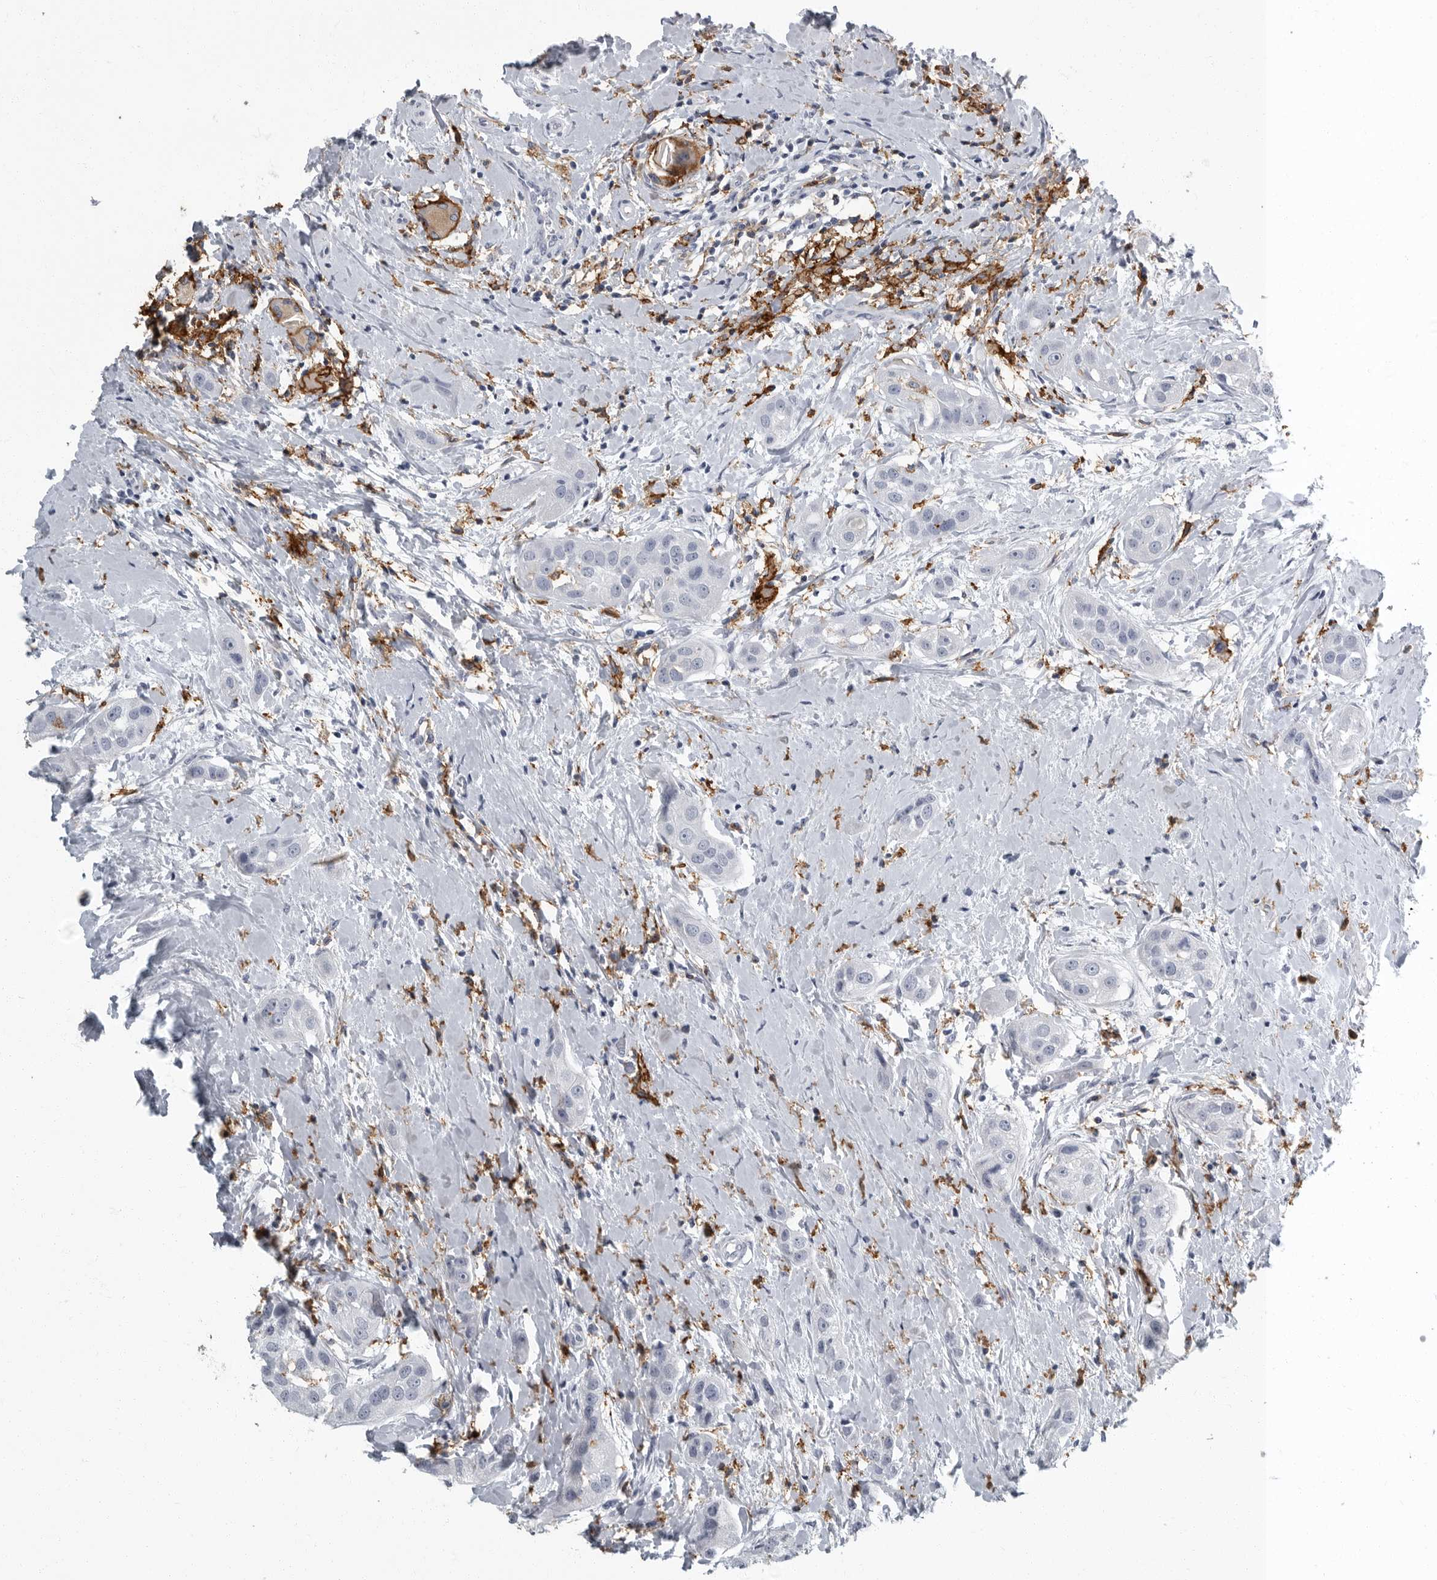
{"staining": {"intensity": "negative", "quantity": "none", "location": "none"}, "tissue": "head and neck cancer", "cell_type": "Tumor cells", "image_type": "cancer", "snomed": [{"axis": "morphology", "description": "Normal tissue, NOS"}, {"axis": "morphology", "description": "Squamous cell carcinoma, NOS"}, {"axis": "topography", "description": "Skeletal muscle"}, {"axis": "topography", "description": "Head-Neck"}], "caption": "DAB immunohistochemical staining of head and neck cancer shows no significant expression in tumor cells.", "gene": "FCER1G", "patient": {"sex": "male", "age": 51}}